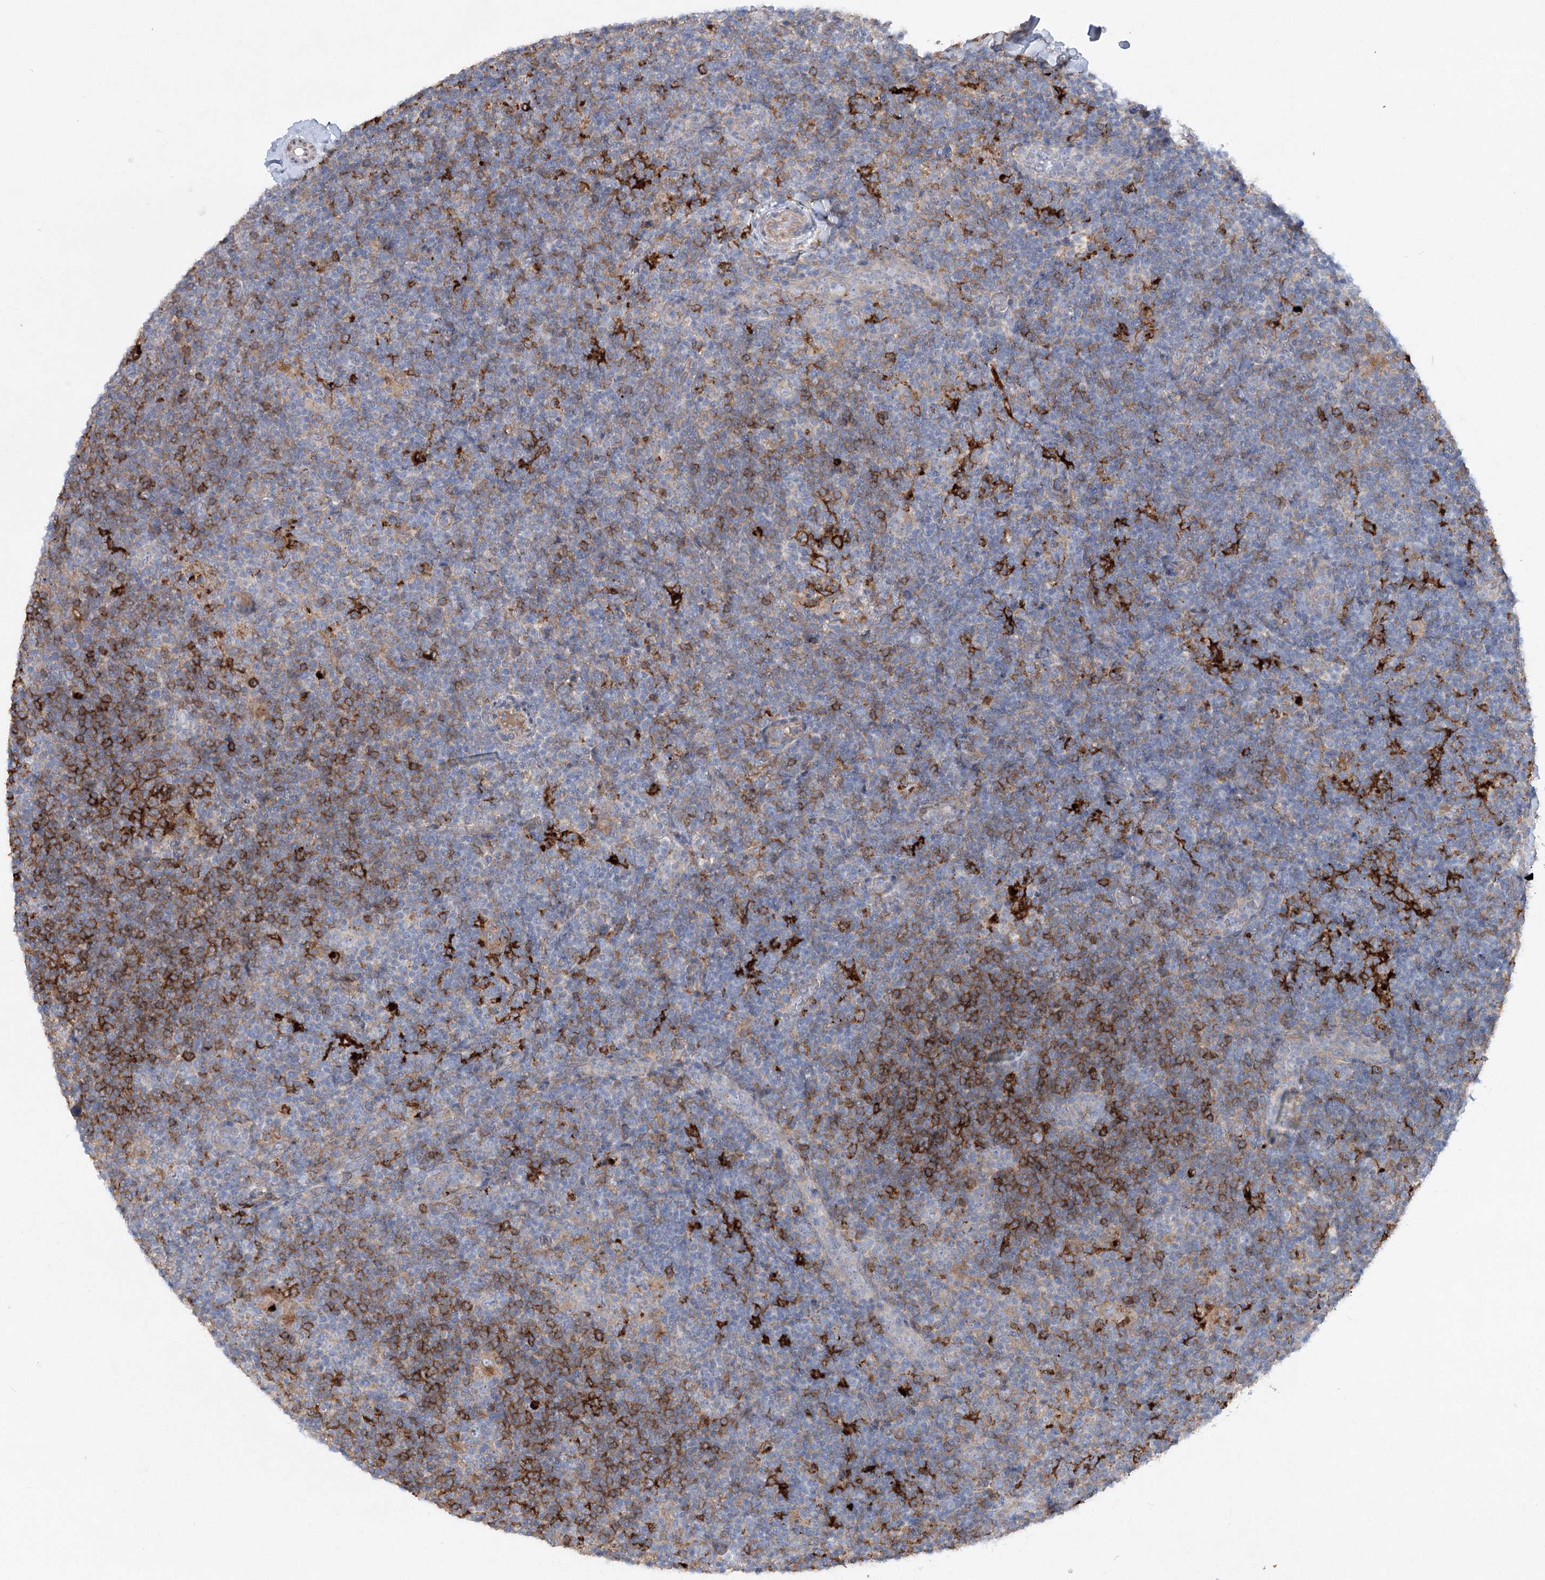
{"staining": {"intensity": "moderate", "quantity": "<25%", "location": "cytoplasmic/membranous"}, "tissue": "lymphoma", "cell_type": "Tumor cells", "image_type": "cancer", "snomed": [{"axis": "morphology", "description": "Hodgkin's disease, NOS"}, {"axis": "topography", "description": "Lymph node"}], "caption": "Immunohistochemical staining of lymphoma exhibits low levels of moderate cytoplasmic/membranous staining in approximately <25% of tumor cells.", "gene": "SCN11A", "patient": {"sex": "female", "age": 57}}